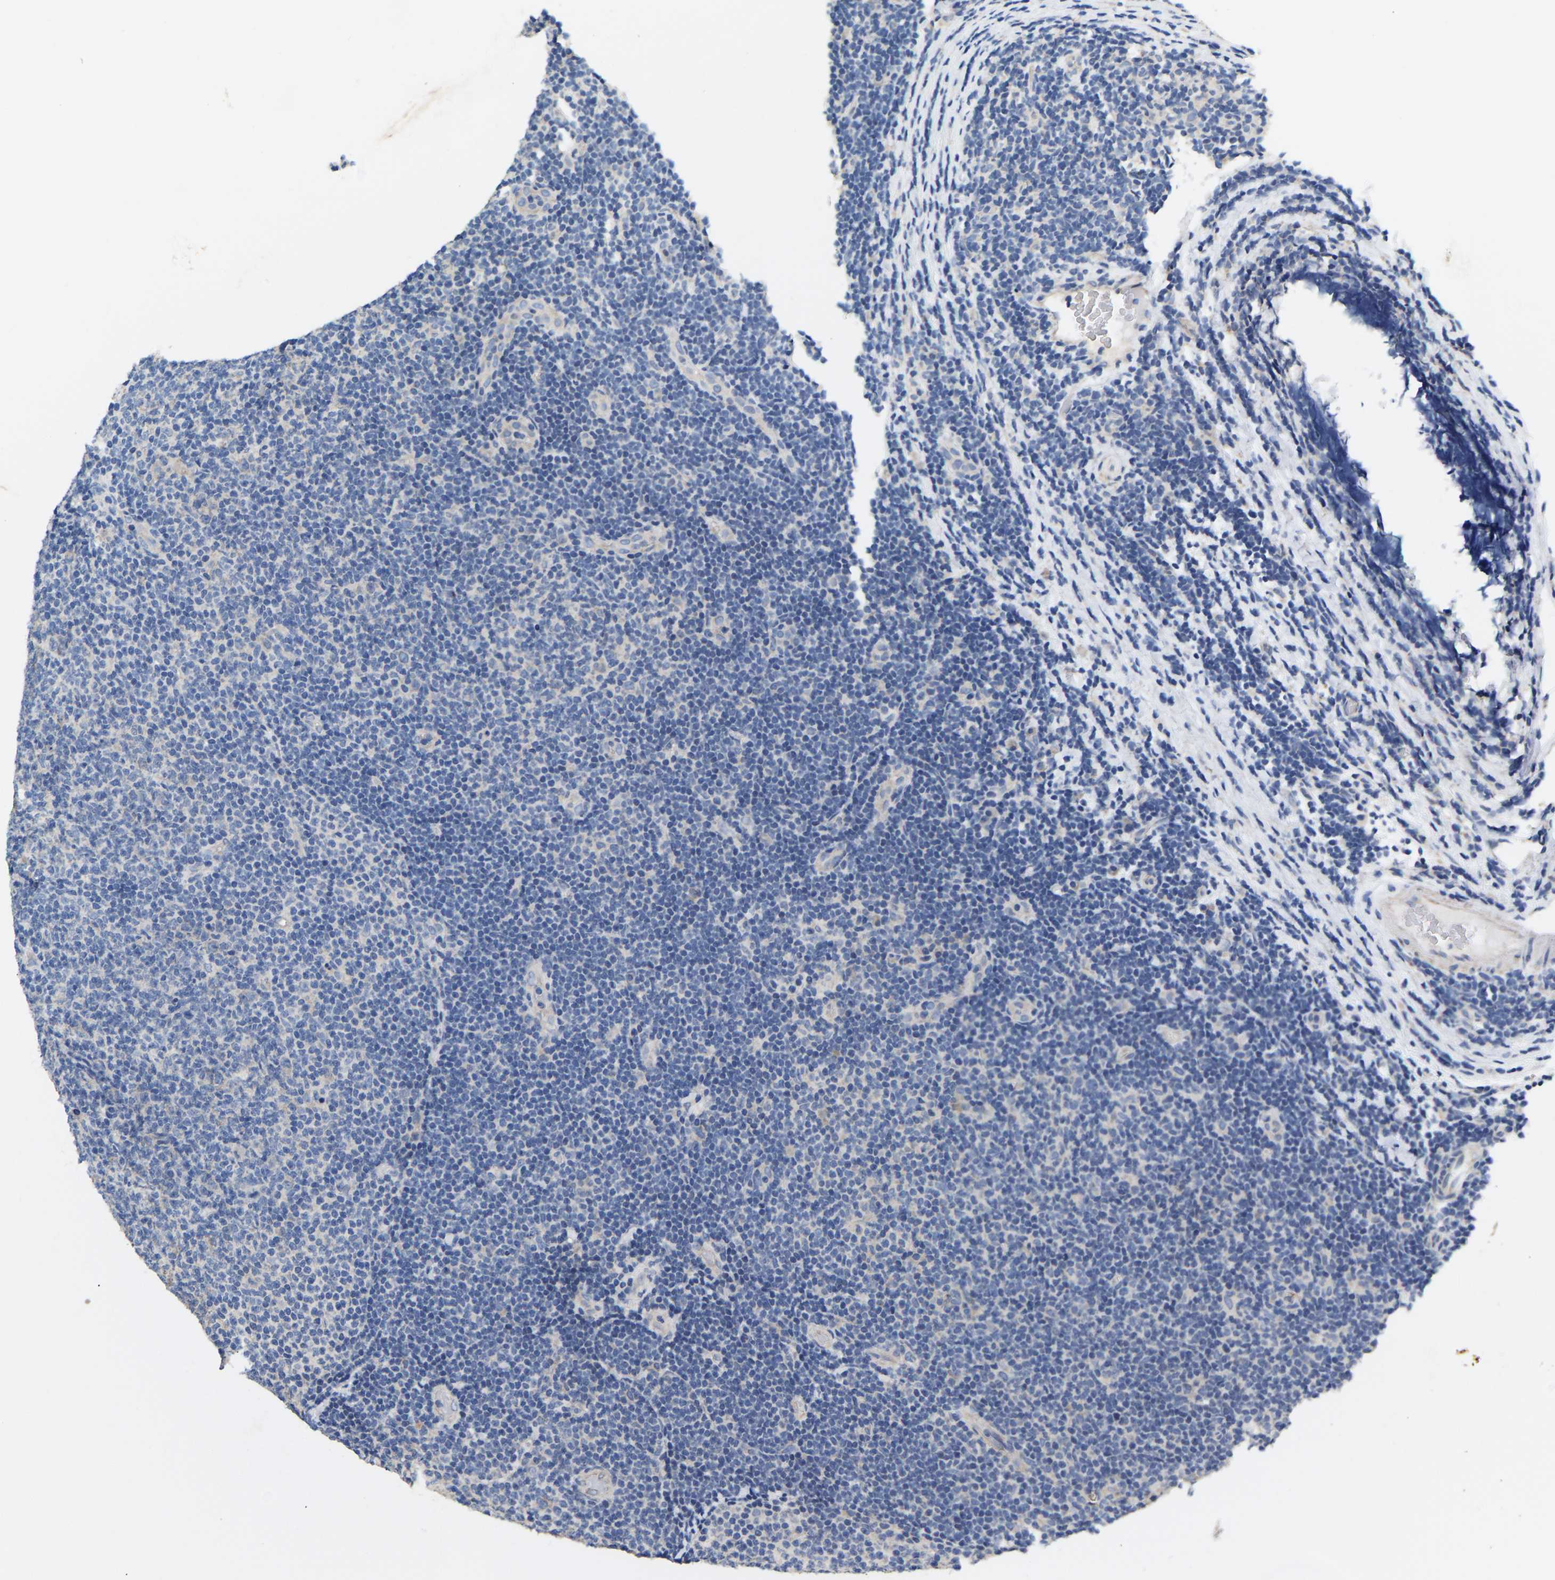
{"staining": {"intensity": "negative", "quantity": "none", "location": "none"}, "tissue": "lymphoma", "cell_type": "Tumor cells", "image_type": "cancer", "snomed": [{"axis": "morphology", "description": "Malignant lymphoma, non-Hodgkin's type, Low grade"}, {"axis": "topography", "description": "Lymph node"}], "caption": "Immunohistochemistry image of lymphoma stained for a protein (brown), which displays no positivity in tumor cells.", "gene": "AIMP2", "patient": {"sex": "male", "age": 83}}